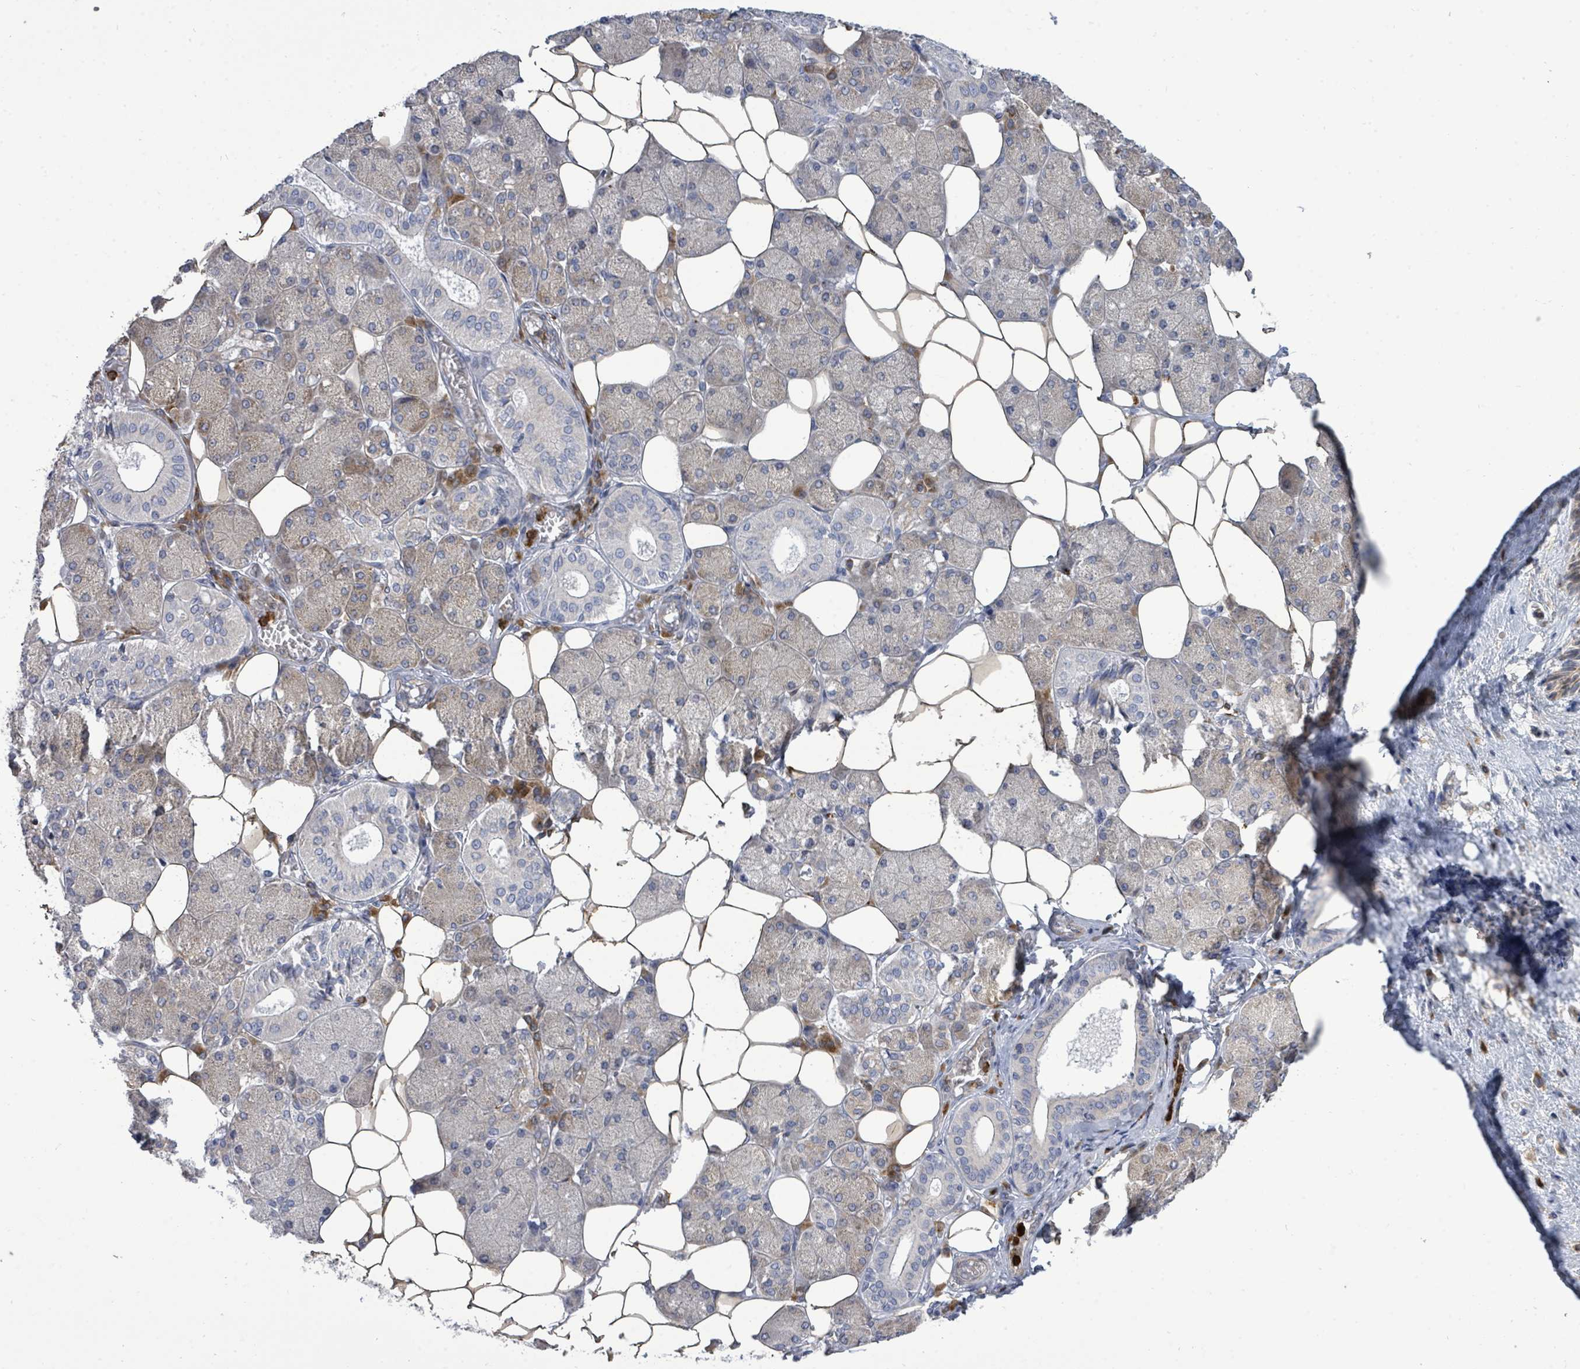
{"staining": {"intensity": "moderate", "quantity": "25%-75%", "location": "cytoplasmic/membranous"}, "tissue": "salivary gland", "cell_type": "Glandular cells", "image_type": "normal", "snomed": [{"axis": "morphology", "description": "Squamous cell carcinoma, NOS"}, {"axis": "topography", "description": "Skin"}, {"axis": "topography", "description": "Head-Neck"}], "caption": "This micrograph reveals normal salivary gland stained with immunohistochemistry to label a protein in brown. The cytoplasmic/membranous of glandular cells show moderate positivity for the protein. Nuclei are counter-stained blue.", "gene": "SAR1A", "patient": {"sex": "male", "age": 80}}